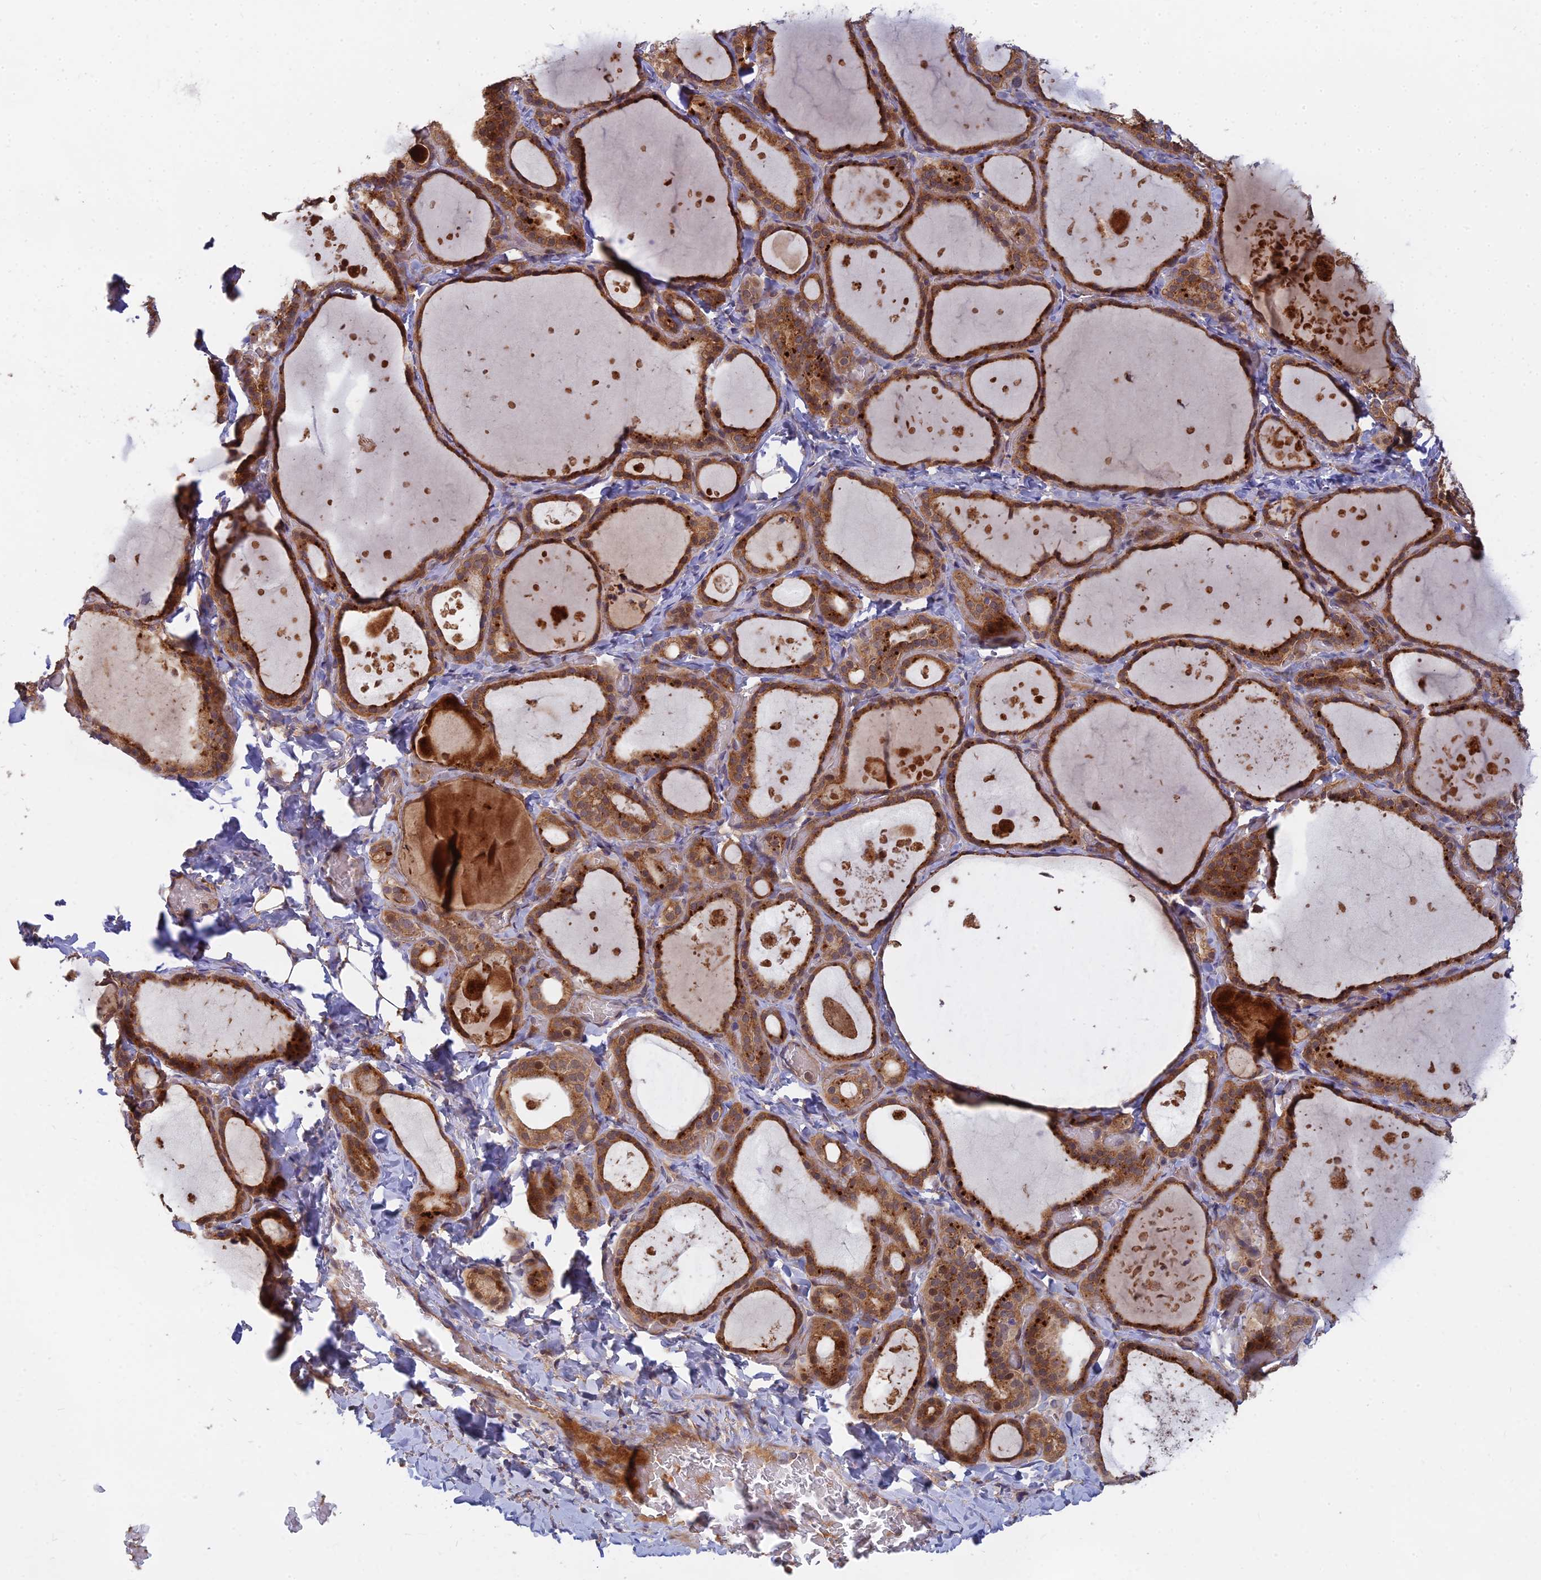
{"staining": {"intensity": "moderate", "quantity": ">75%", "location": "cytoplasmic/membranous"}, "tissue": "thyroid gland", "cell_type": "Glandular cells", "image_type": "normal", "snomed": [{"axis": "morphology", "description": "Normal tissue, NOS"}, {"axis": "topography", "description": "Thyroid gland"}], "caption": "A high-resolution histopathology image shows IHC staining of unremarkable thyroid gland, which exhibits moderate cytoplasmic/membranous positivity in approximately >75% of glandular cells.", "gene": "FAM151B", "patient": {"sex": "female", "age": 44}}